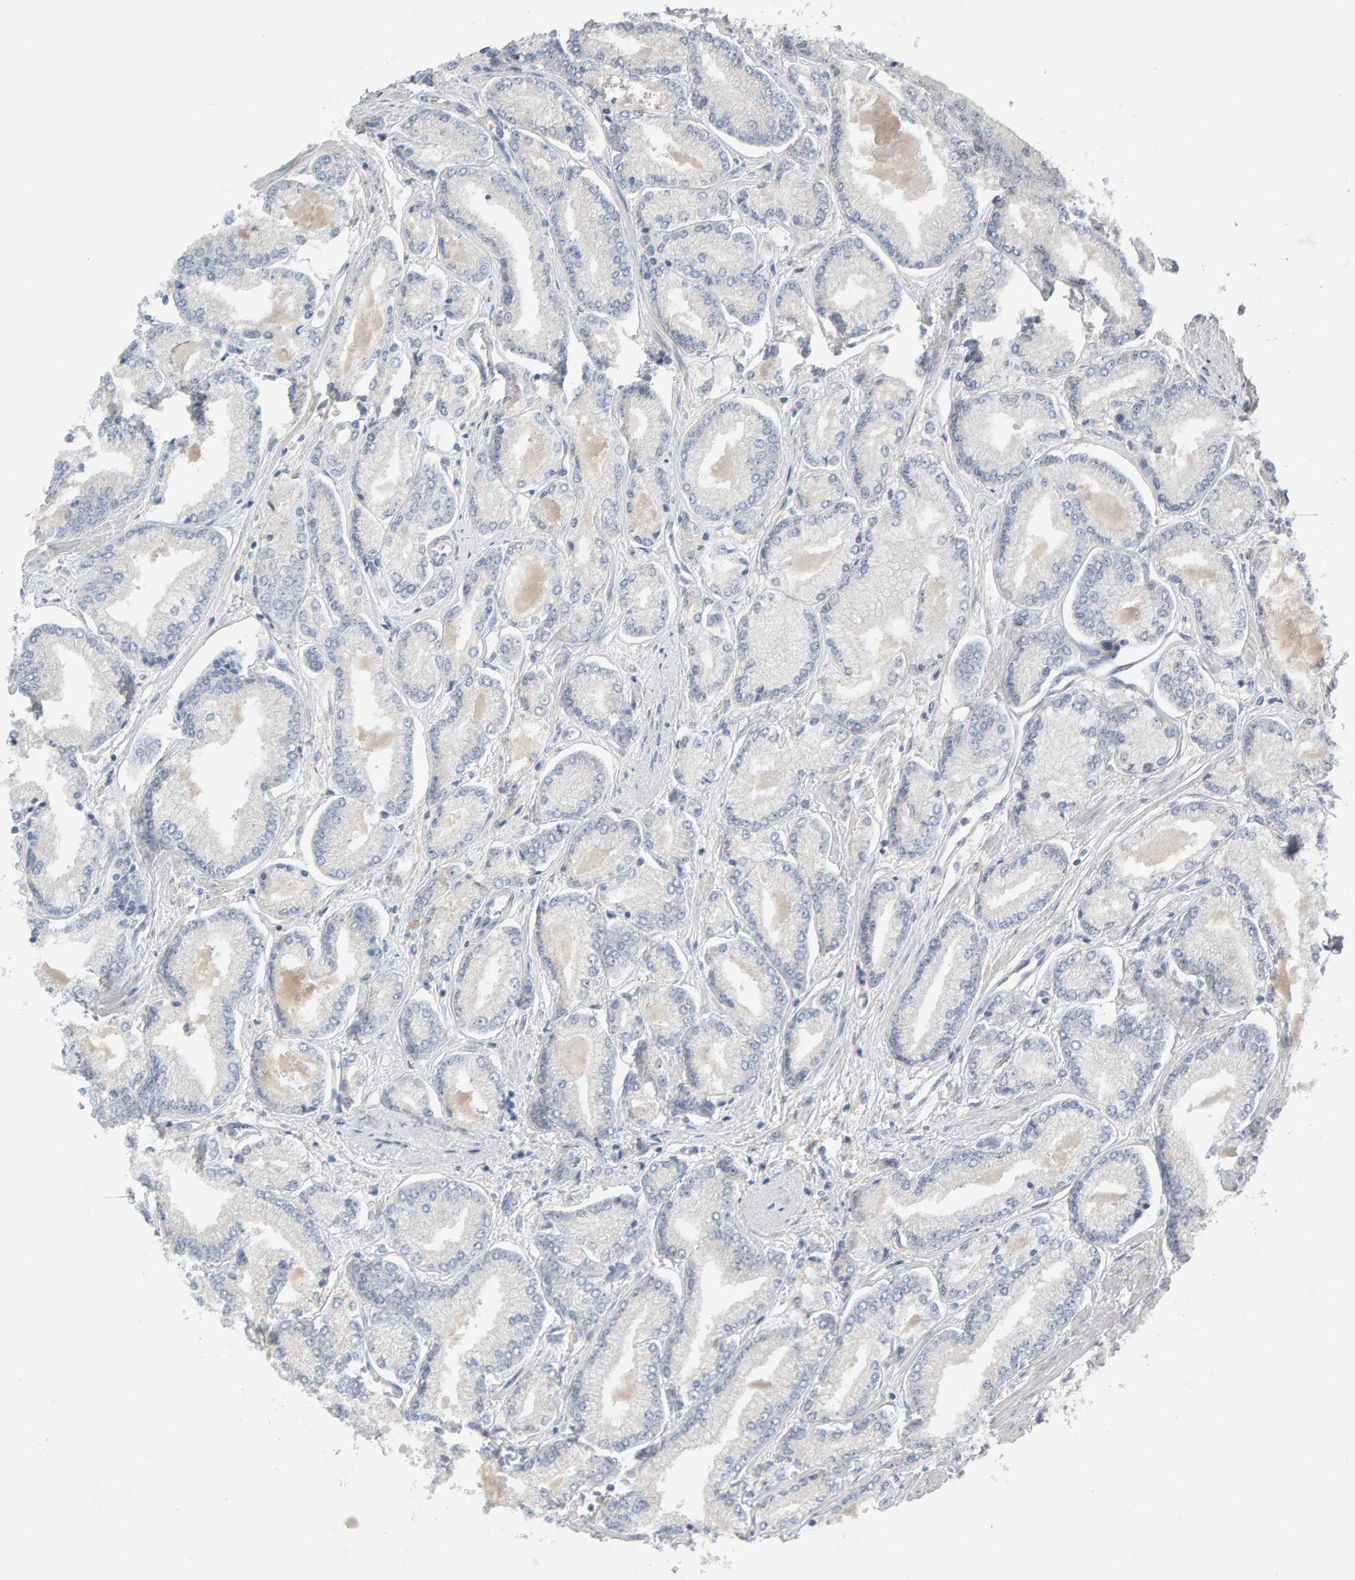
{"staining": {"intensity": "negative", "quantity": "none", "location": "none"}, "tissue": "prostate cancer", "cell_type": "Tumor cells", "image_type": "cancer", "snomed": [{"axis": "morphology", "description": "Adenocarcinoma, Low grade"}, {"axis": "topography", "description": "Prostate"}], "caption": "The image shows no significant expression in tumor cells of prostate low-grade adenocarcinoma.", "gene": "GFUS", "patient": {"sex": "male", "age": 52}}